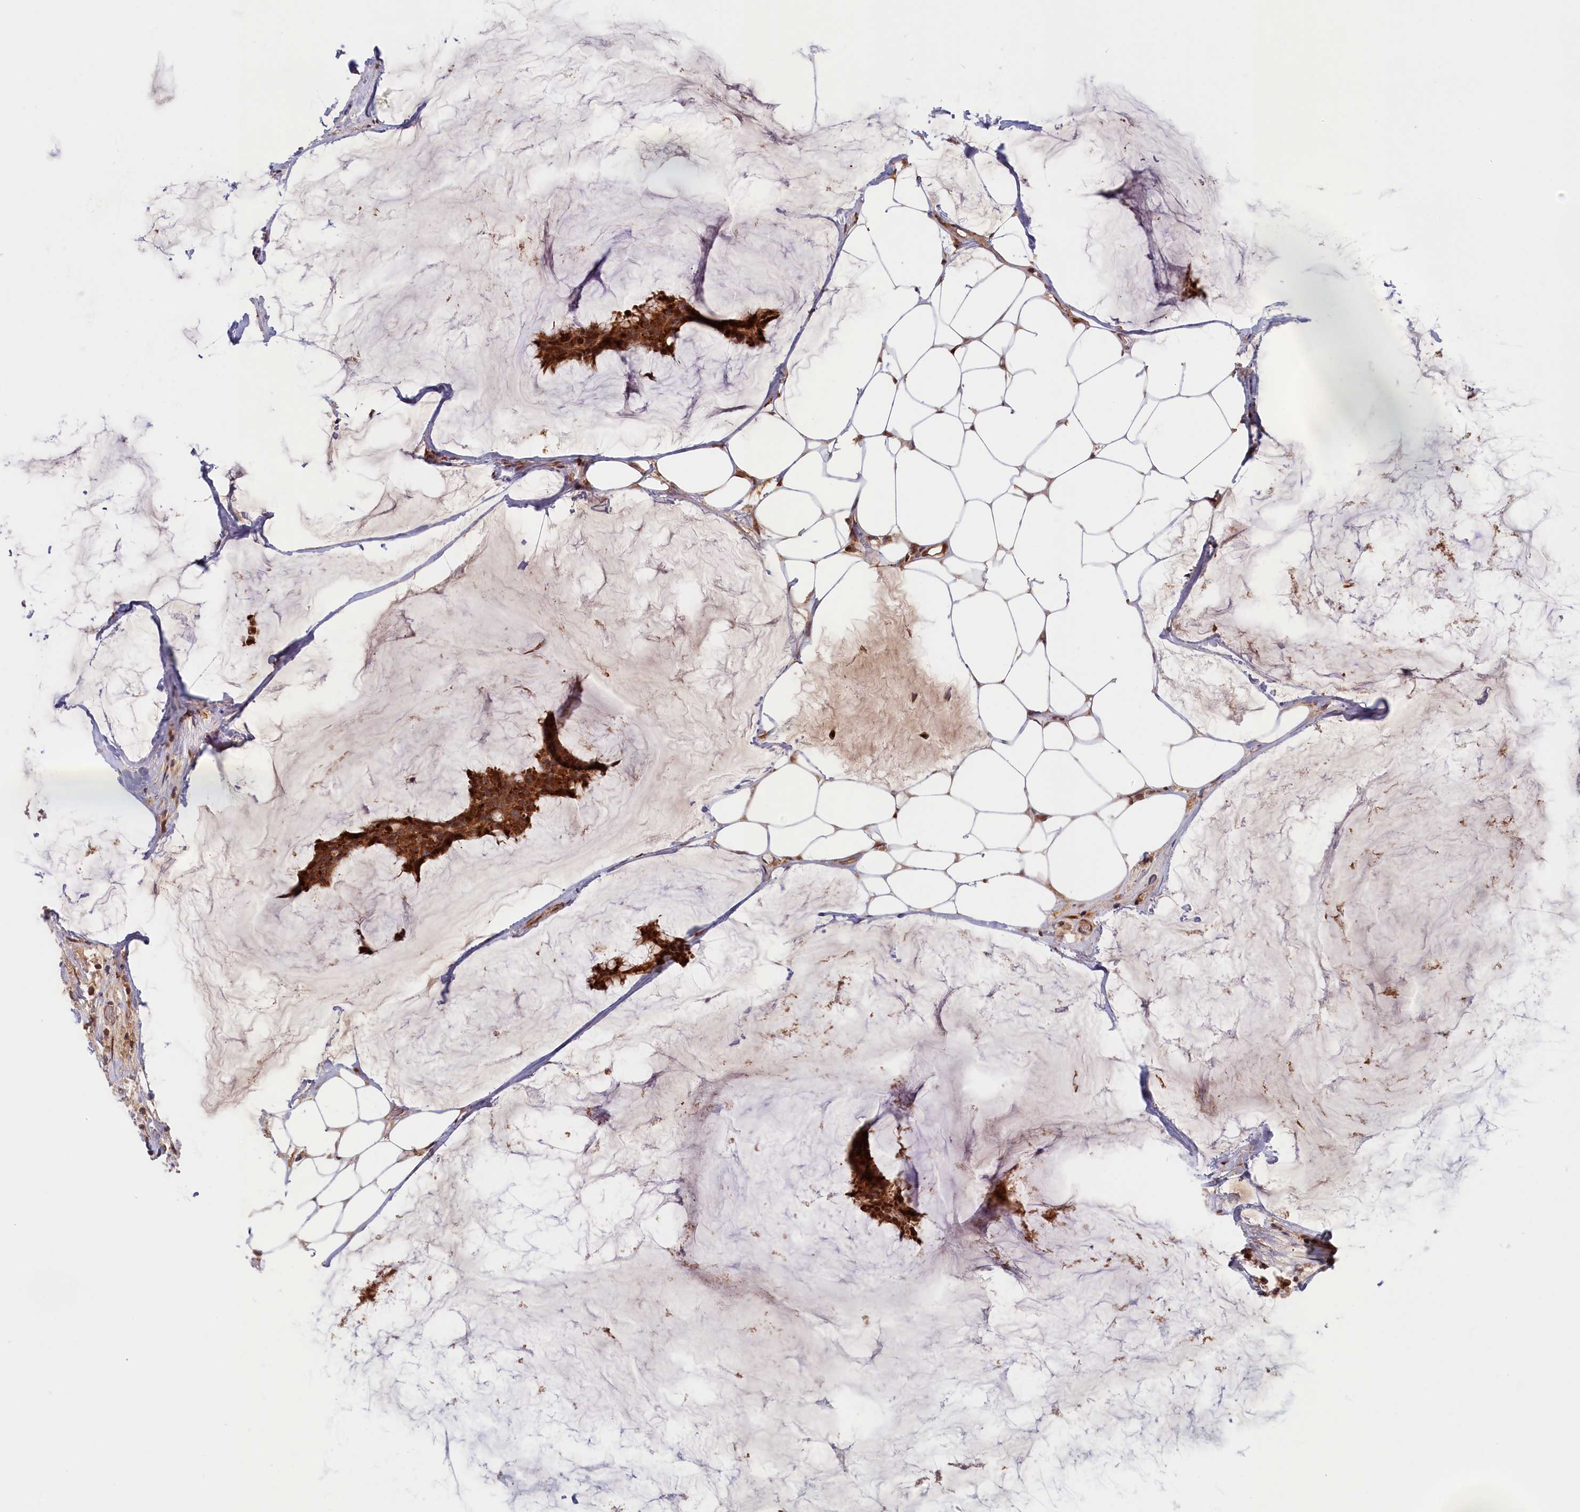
{"staining": {"intensity": "strong", "quantity": ">75%", "location": "cytoplasmic/membranous,nuclear"}, "tissue": "breast cancer", "cell_type": "Tumor cells", "image_type": "cancer", "snomed": [{"axis": "morphology", "description": "Duct carcinoma"}, {"axis": "topography", "description": "Breast"}], "caption": "Immunohistochemistry of human breast invasive ductal carcinoma demonstrates high levels of strong cytoplasmic/membranous and nuclear expression in about >75% of tumor cells. Using DAB (3,3'-diaminobenzidine) (brown) and hematoxylin (blue) stains, captured at high magnification using brightfield microscopy.", "gene": "CHST12", "patient": {"sex": "female", "age": 93}}